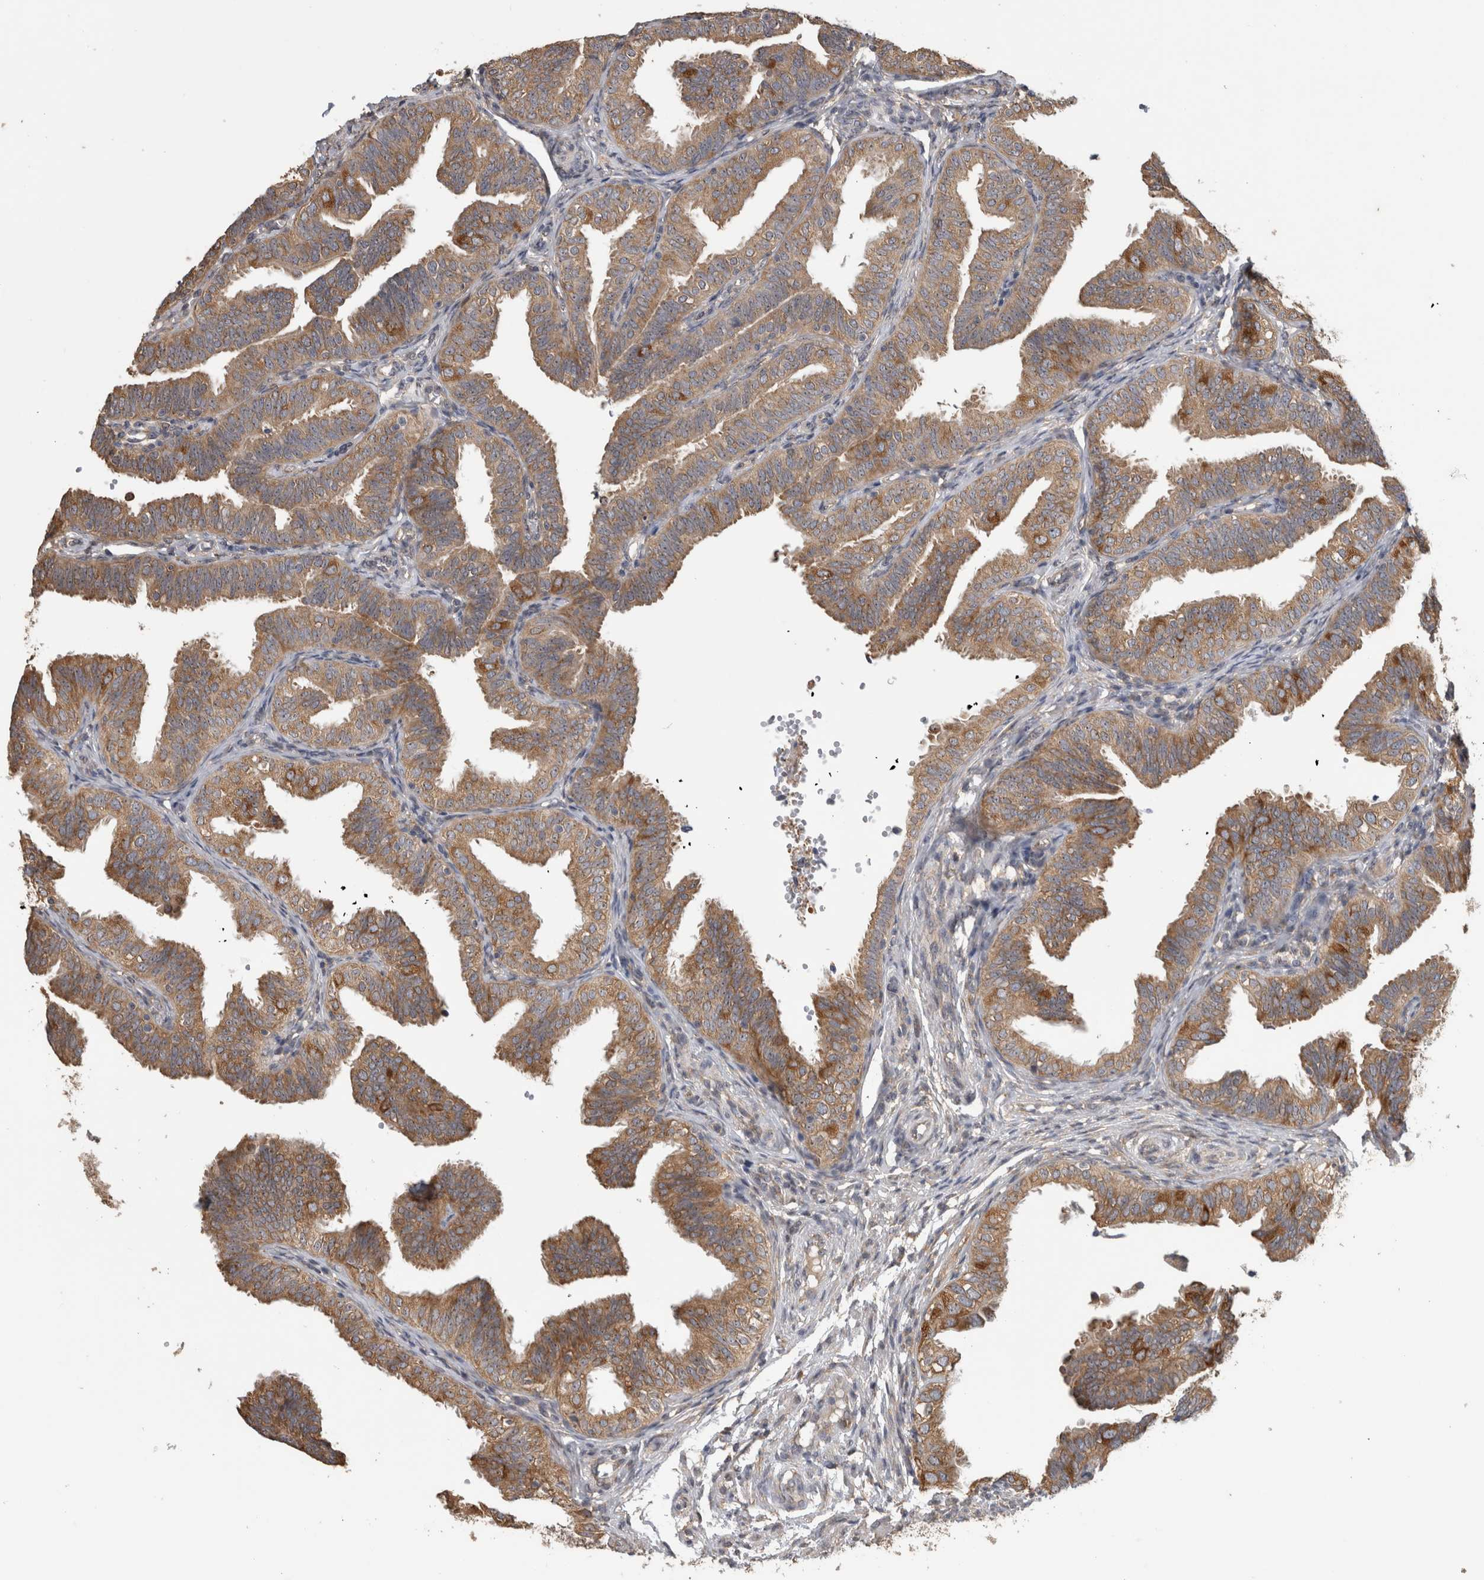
{"staining": {"intensity": "moderate", "quantity": ">75%", "location": "cytoplasmic/membranous"}, "tissue": "fallopian tube", "cell_type": "Glandular cells", "image_type": "normal", "snomed": [{"axis": "morphology", "description": "Normal tissue, NOS"}, {"axis": "topography", "description": "Fallopian tube"}], "caption": "IHC (DAB) staining of normal human fallopian tube reveals moderate cytoplasmic/membranous protein positivity in about >75% of glandular cells.", "gene": "ATXN2", "patient": {"sex": "female", "age": 35}}